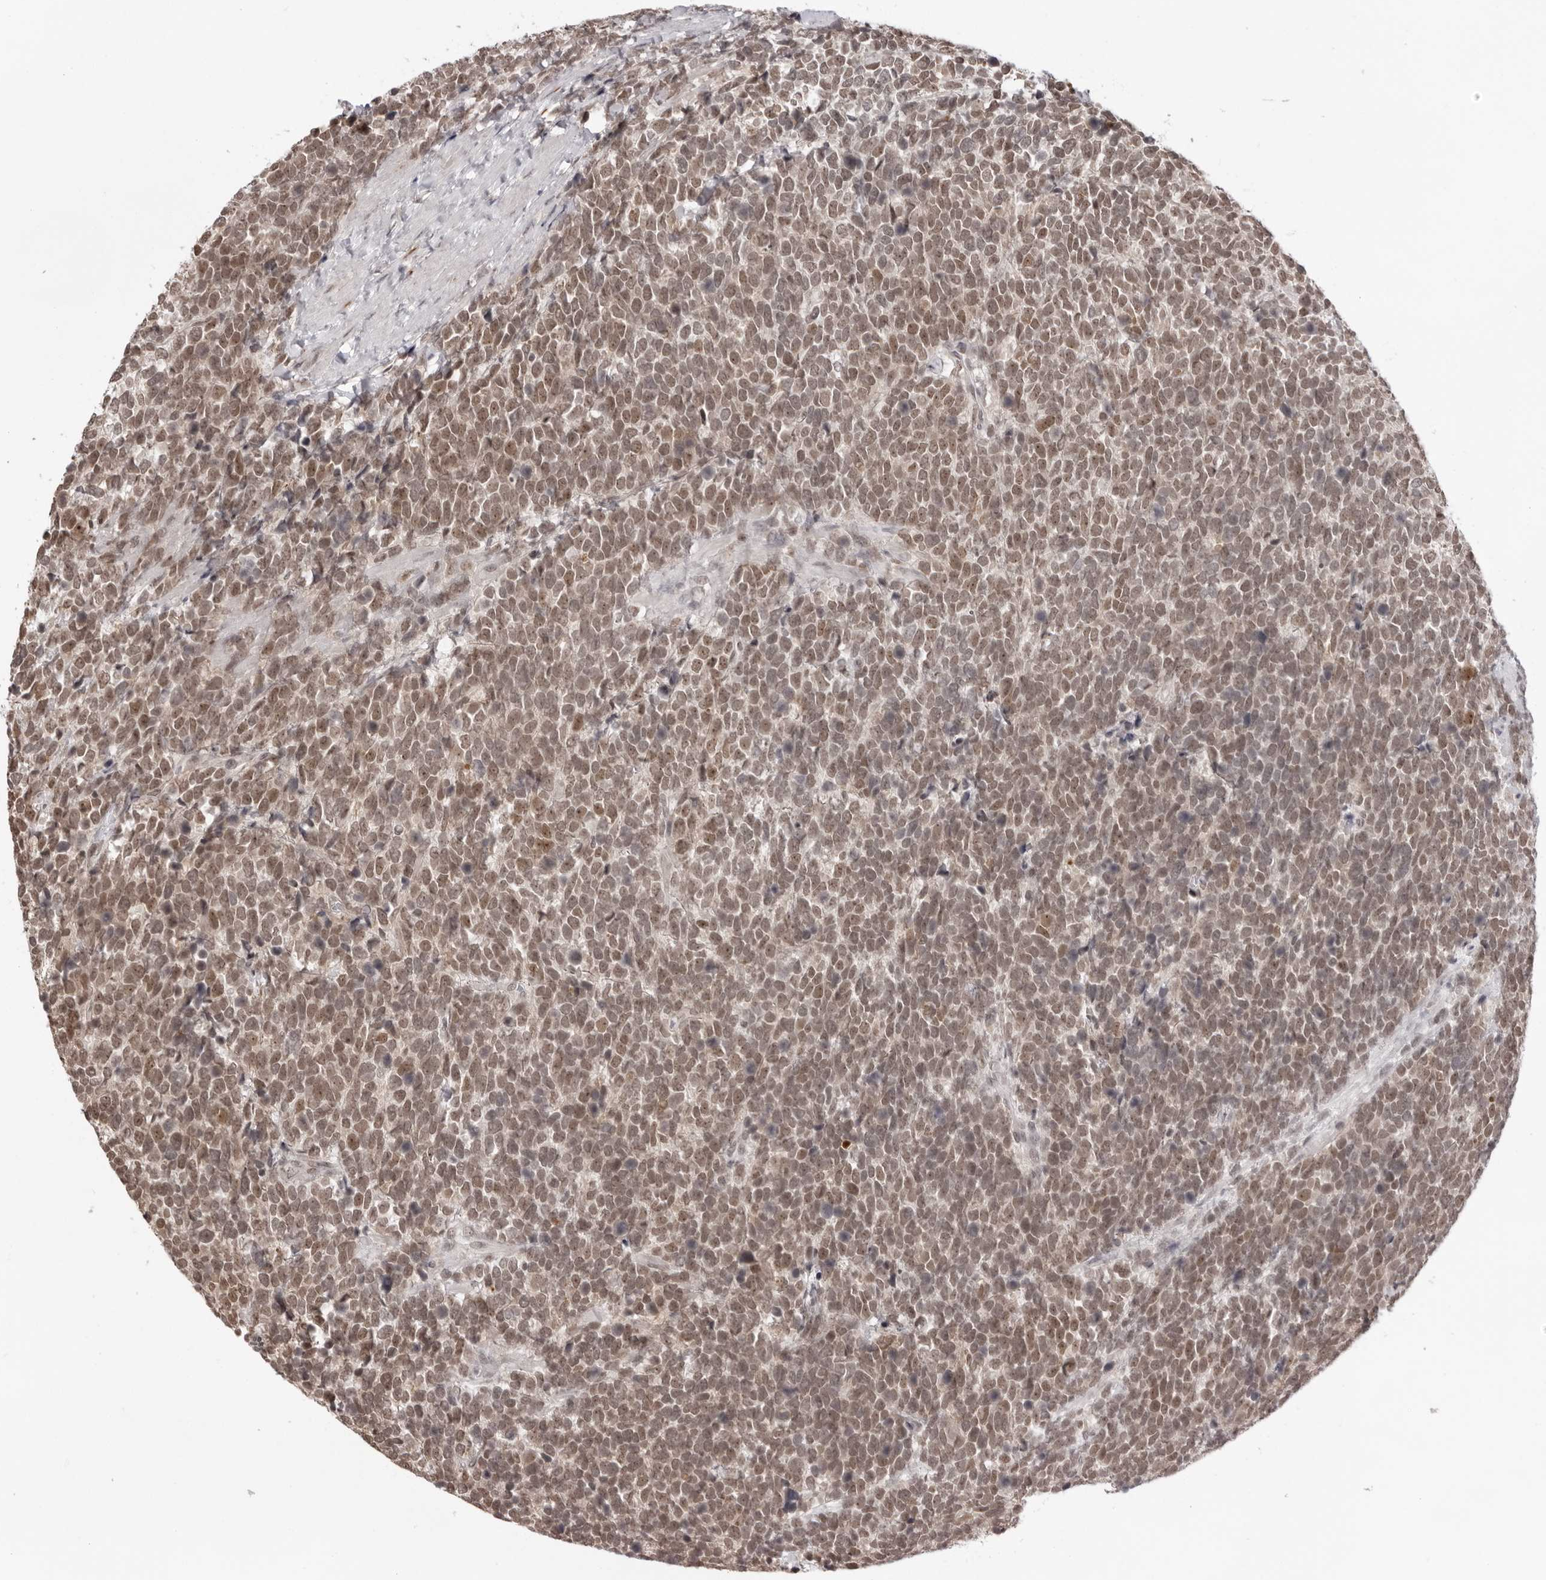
{"staining": {"intensity": "moderate", "quantity": ">75%", "location": "cytoplasmic/membranous,nuclear"}, "tissue": "urothelial cancer", "cell_type": "Tumor cells", "image_type": "cancer", "snomed": [{"axis": "morphology", "description": "Urothelial carcinoma, High grade"}, {"axis": "topography", "description": "Urinary bladder"}], "caption": "Immunohistochemistry photomicrograph of high-grade urothelial carcinoma stained for a protein (brown), which displays medium levels of moderate cytoplasmic/membranous and nuclear staining in approximately >75% of tumor cells.", "gene": "EXOSC10", "patient": {"sex": "female", "age": 82}}